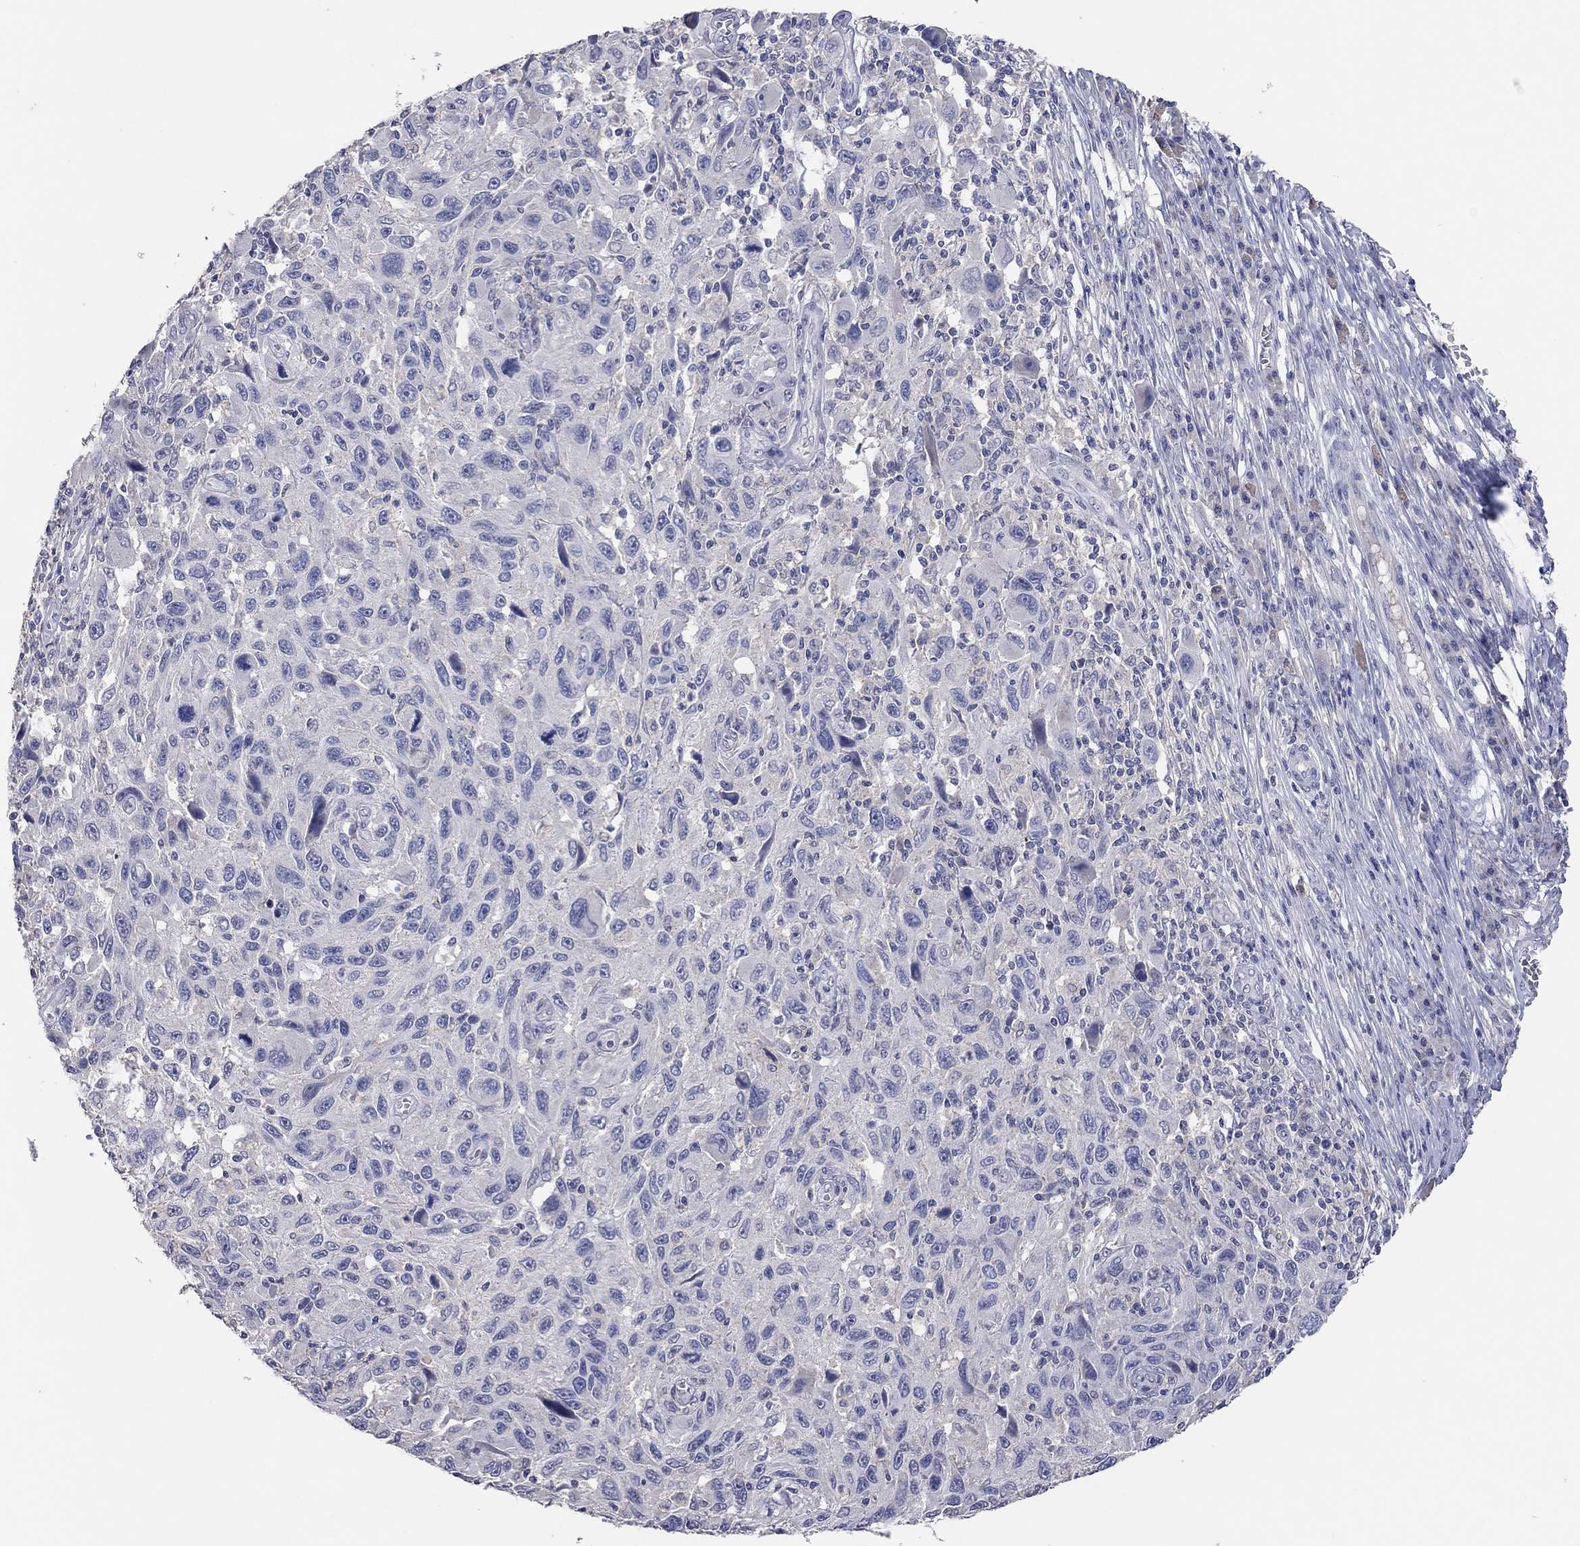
{"staining": {"intensity": "negative", "quantity": "none", "location": "none"}, "tissue": "melanoma", "cell_type": "Tumor cells", "image_type": "cancer", "snomed": [{"axis": "morphology", "description": "Malignant melanoma, NOS"}, {"axis": "topography", "description": "Skin"}], "caption": "Immunohistochemistry histopathology image of neoplastic tissue: melanoma stained with DAB (3,3'-diaminobenzidine) exhibits no significant protein expression in tumor cells.", "gene": "MMP13", "patient": {"sex": "male", "age": 53}}